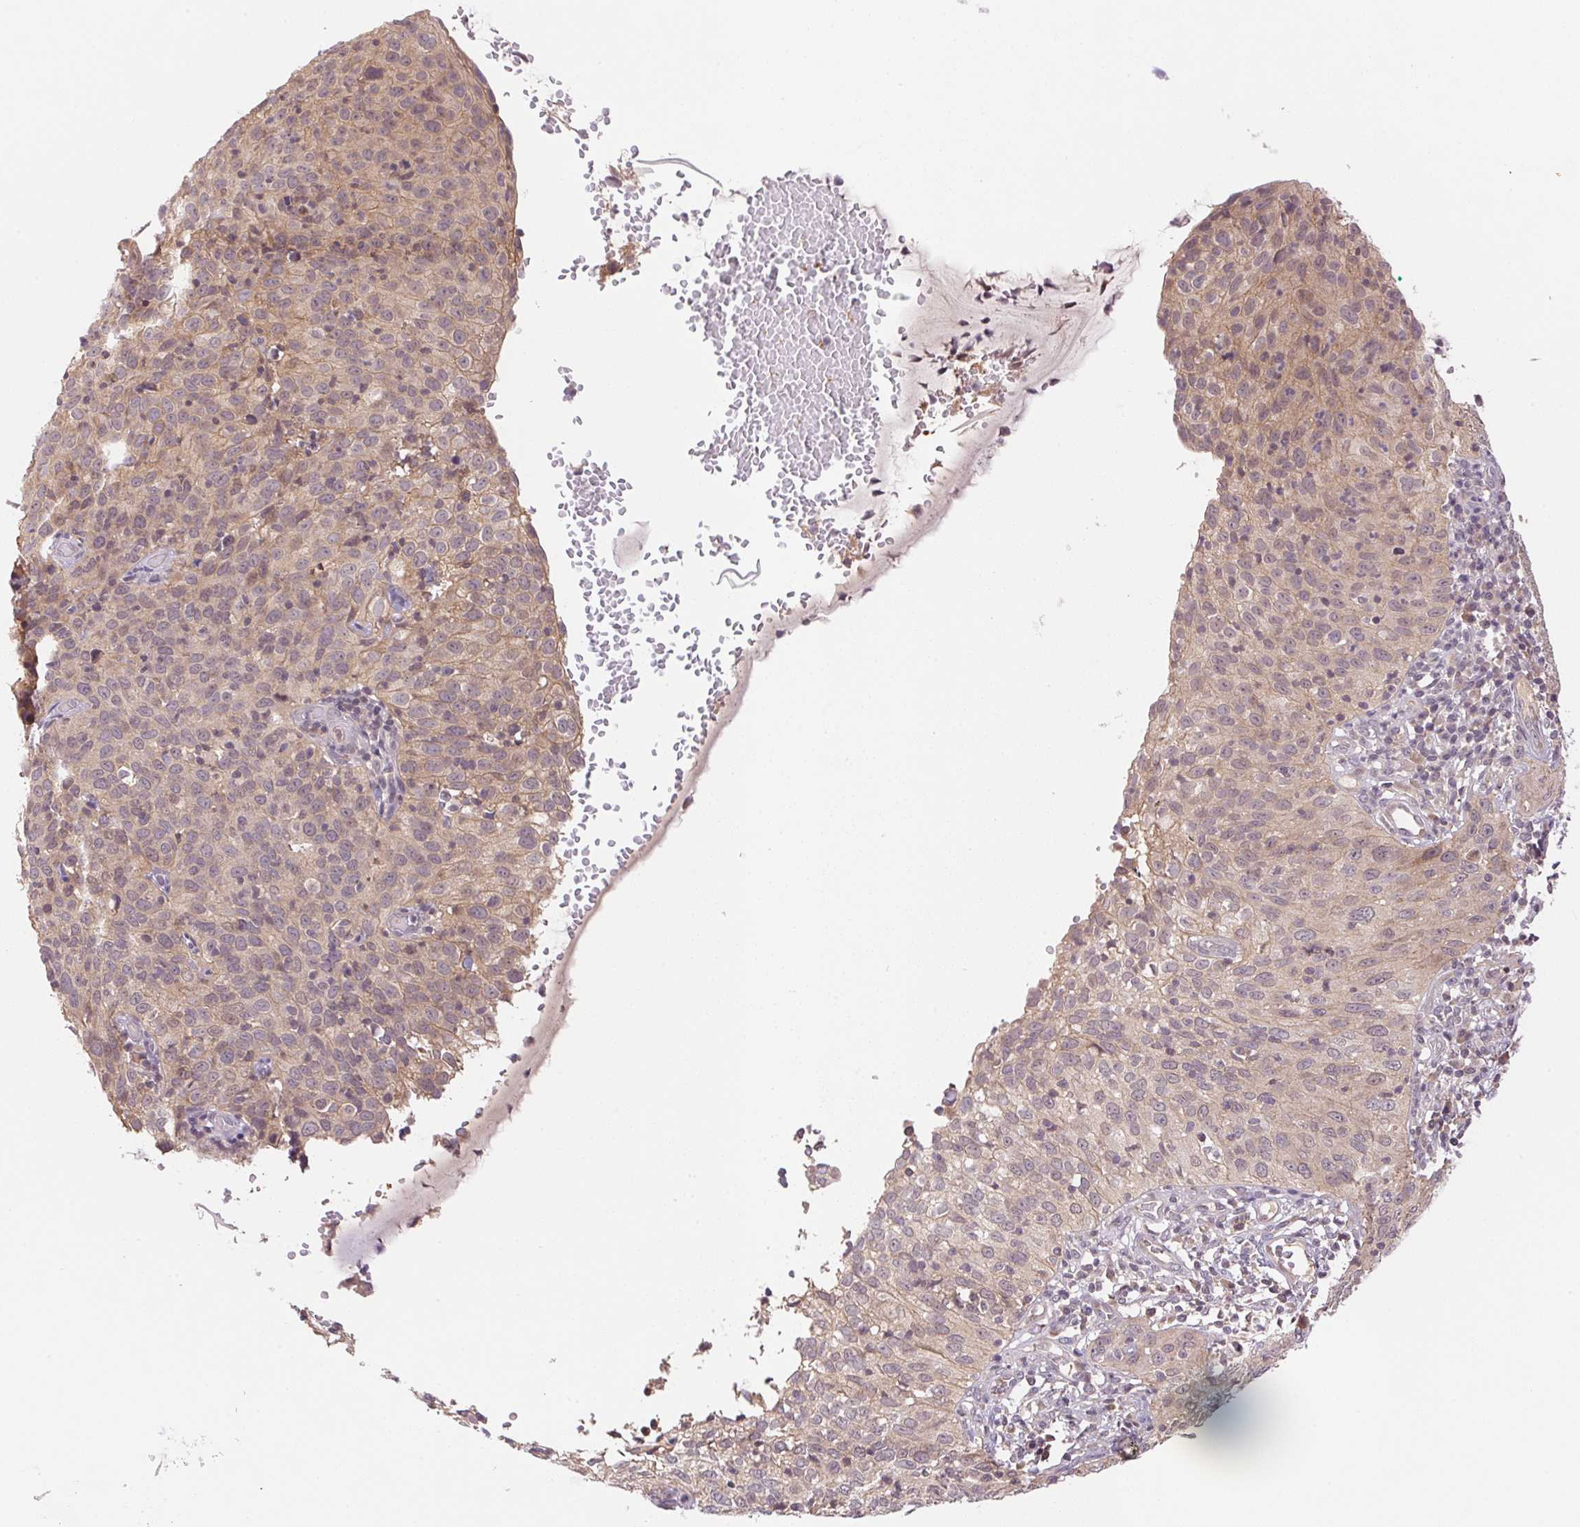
{"staining": {"intensity": "weak", "quantity": "<25%", "location": "cytoplasmic/membranous"}, "tissue": "cervical cancer", "cell_type": "Tumor cells", "image_type": "cancer", "snomed": [{"axis": "morphology", "description": "Squamous cell carcinoma, NOS"}, {"axis": "topography", "description": "Cervix"}], "caption": "The photomicrograph demonstrates no staining of tumor cells in cervical squamous cell carcinoma.", "gene": "BNIP5", "patient": {"sex": "female", "age": 52}}